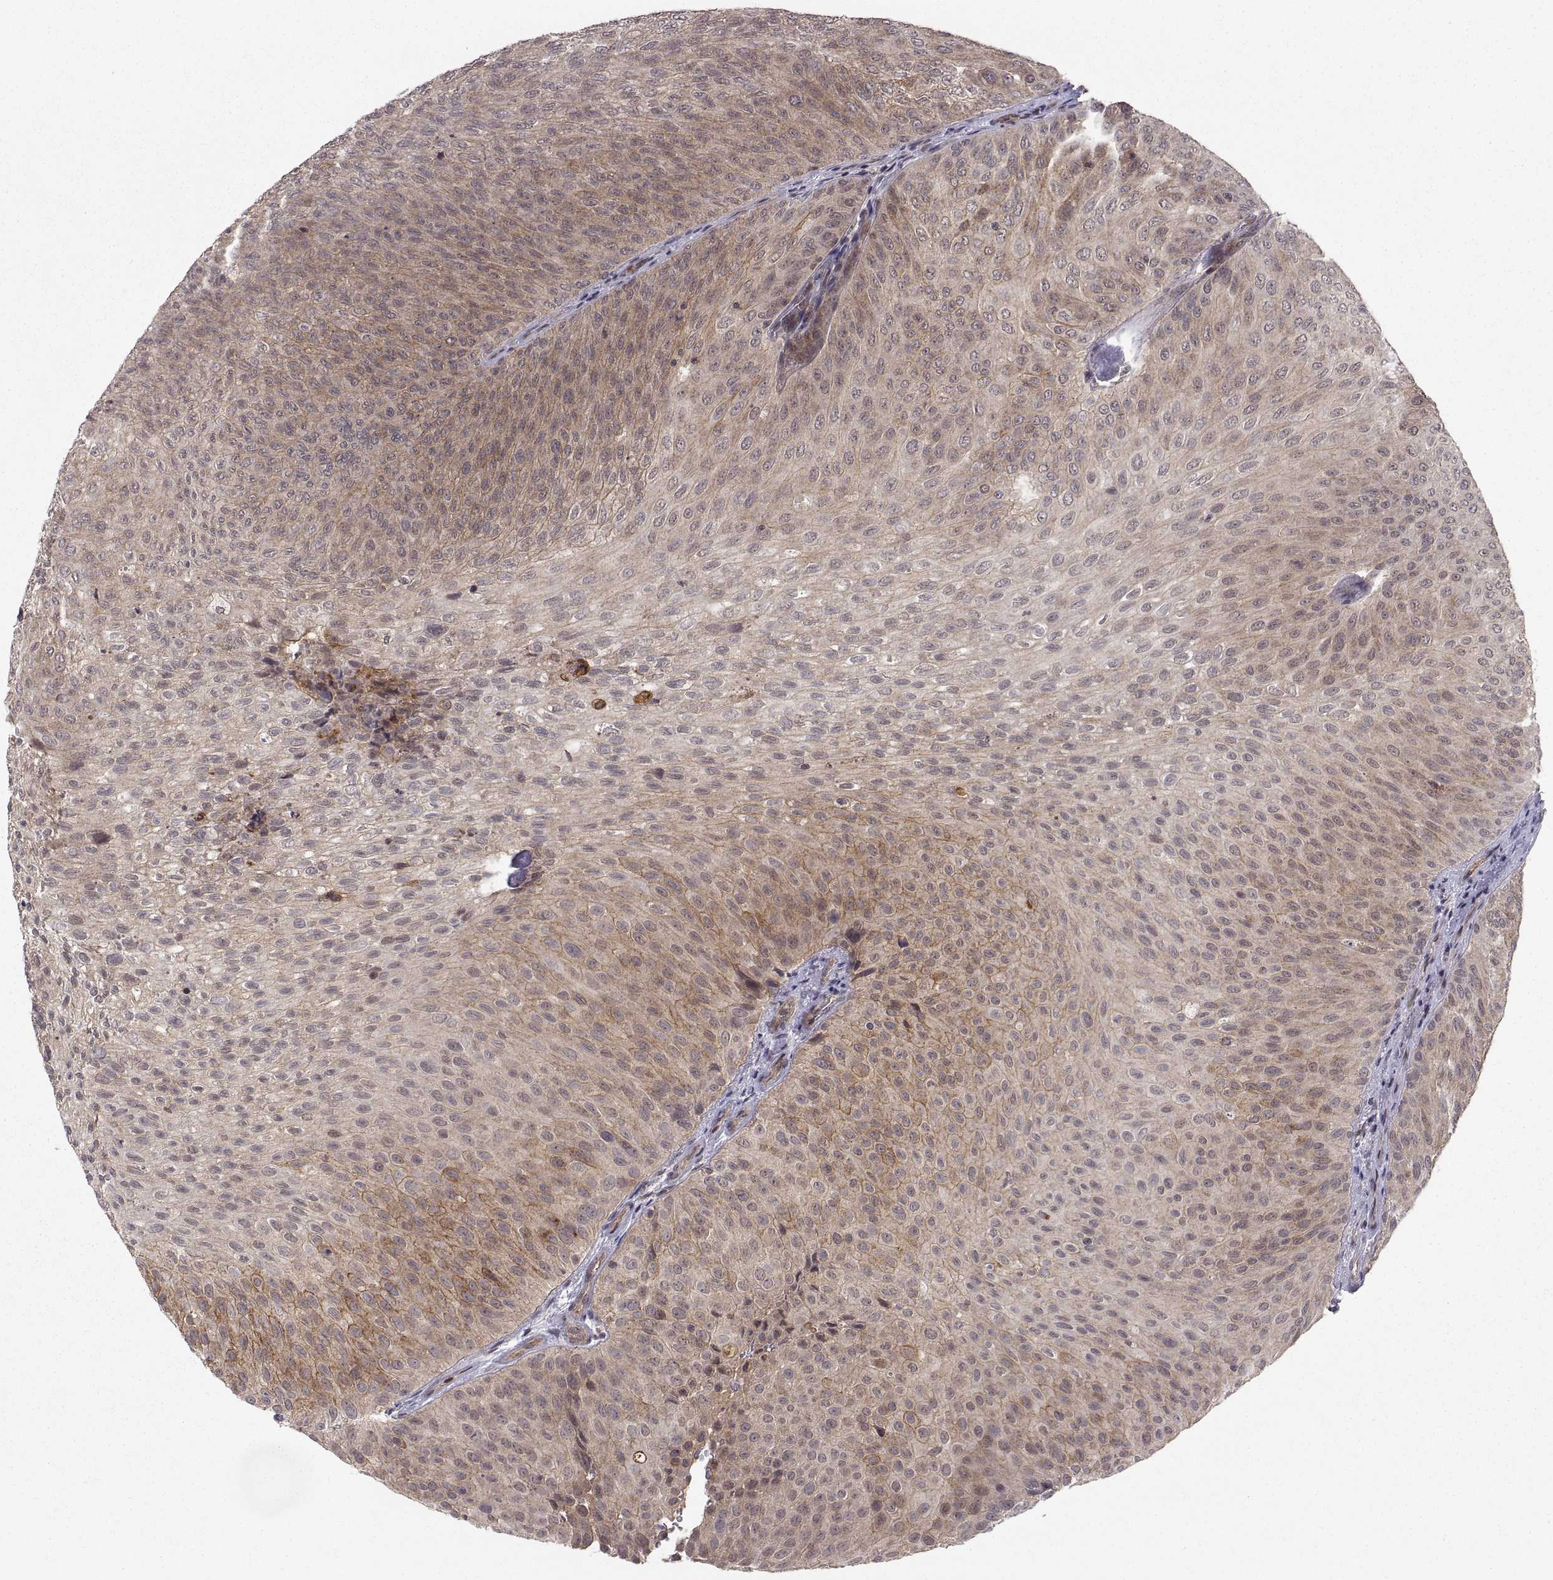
{"staining": {"intensity": "moderate", "quantity": "25%-75%", "location": "cytoplasmic/membranous"}, "tissue": "urothelial cancer", "cell_type": "Tumor cells", "image_type": "cancer", "snomed": [{"axis": "morphology", "description": "Urothelial carcinoma, Low grade"}, {"axis": "topography", "description": "Urinary bladder"}], "caption": "Tumor cells demonstrate moderate cytoplasmic/membranous expression in about 25%-75% of cells in low-grade urothelial carcinoma.", "gene": "ABL2", "patient": {"sex": "male", "age": 78}}